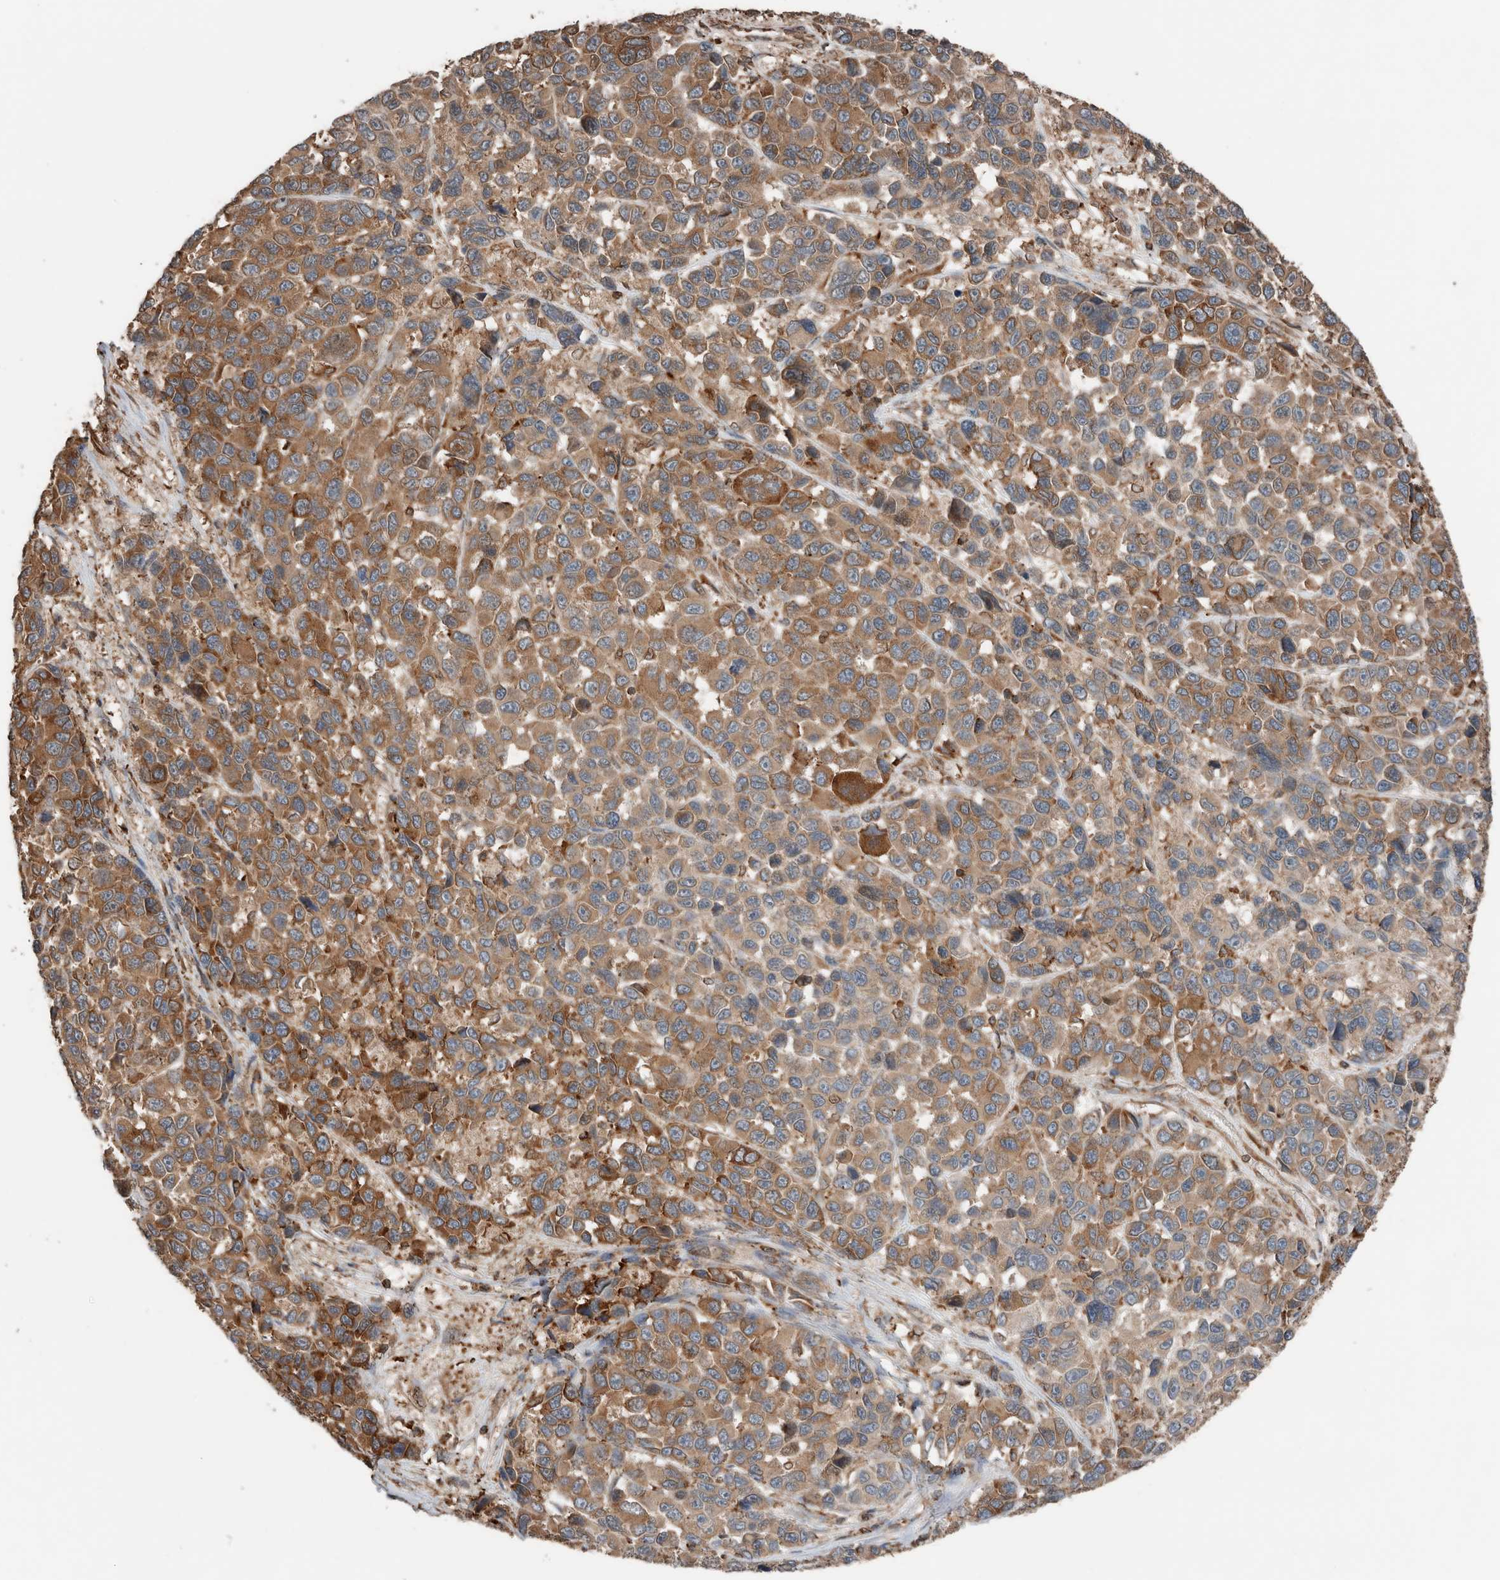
{"staining": {"intensity": "moderate", "quantity": ">75%", "location": "cytoplasmic/membranous"}, "tissue": "melanoma", "cell_type": "Tumor cells", "image_type": "cancer", "snomed": [{"axis": "morphology", "description": "Malignant melanoma, NOS"}, {"axis": "topography", "description": "Skin"}], "caption": "The micrograph displays immunohistochemical staining of melanoma. There is moderate cytoplasmic/membranous expression is appreciated in approximately >75% of tumor cells.", "gene": "ERAP2", "patient": {"sex": "male", "age": 53}}